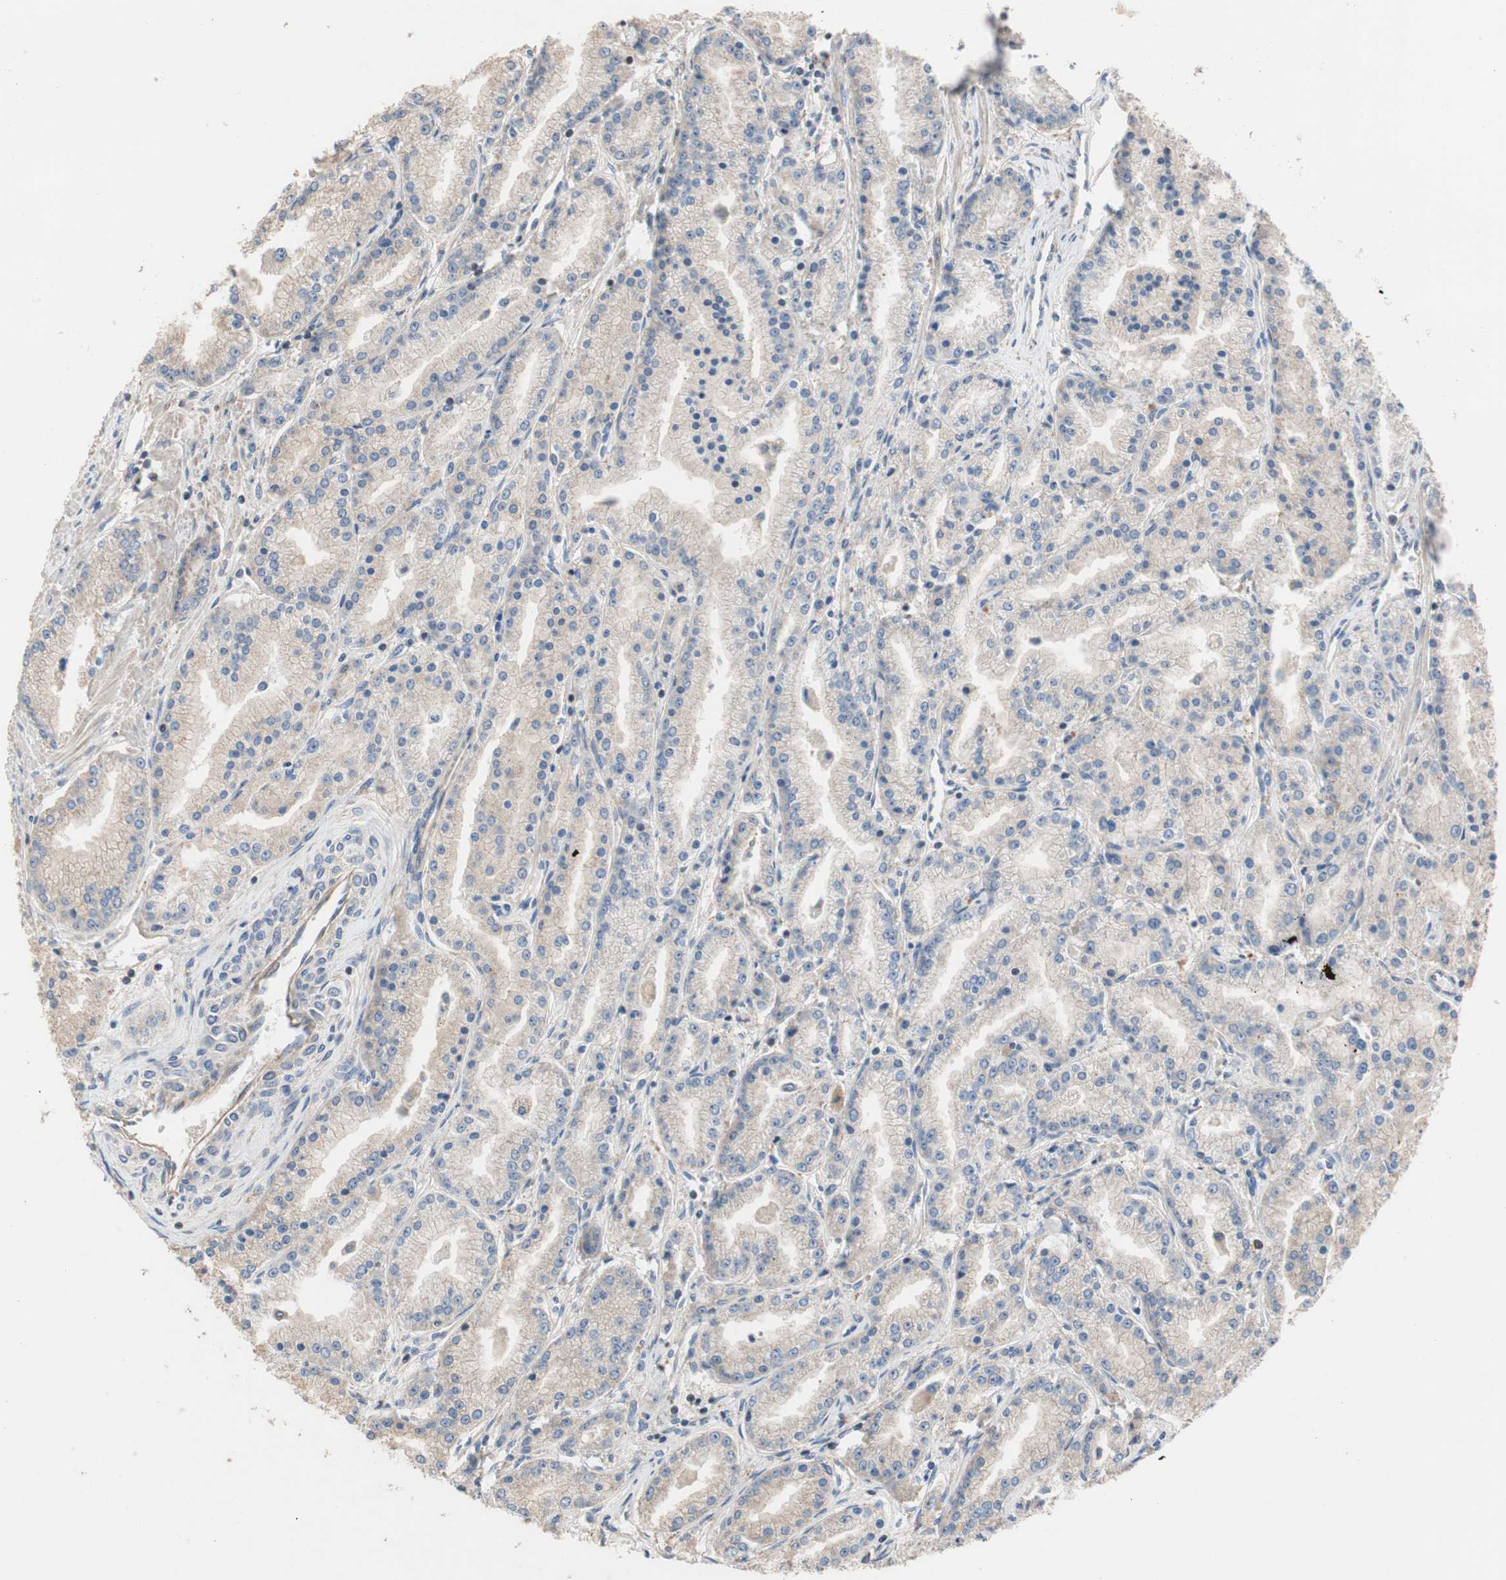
{"staining": {"intensity": "weak", "quantity": "25%-75%", "location": "cytoplasmic/membranous"}, "tissue": "prostate cancer", "cell_type": "Tumor cells", "image_type": "cancer", "snomed": [{"axis": "morphology", "description": "Adenocarcinoma, High grade"}, {"axis": "topography", "description": "Prostate"}], "caption": "The image reveals immunohistochemical staining of adenocarcinoma (high-grade) (prostate). There is weak cytoplasmic/membranous staining is identified in about 25%-75% of tumor cells. The protein of interest is shown in brown color, while the nuclei are stained blue.", "gene": "MAP4K2", "patient": {"sex": "male", "age": 61}}